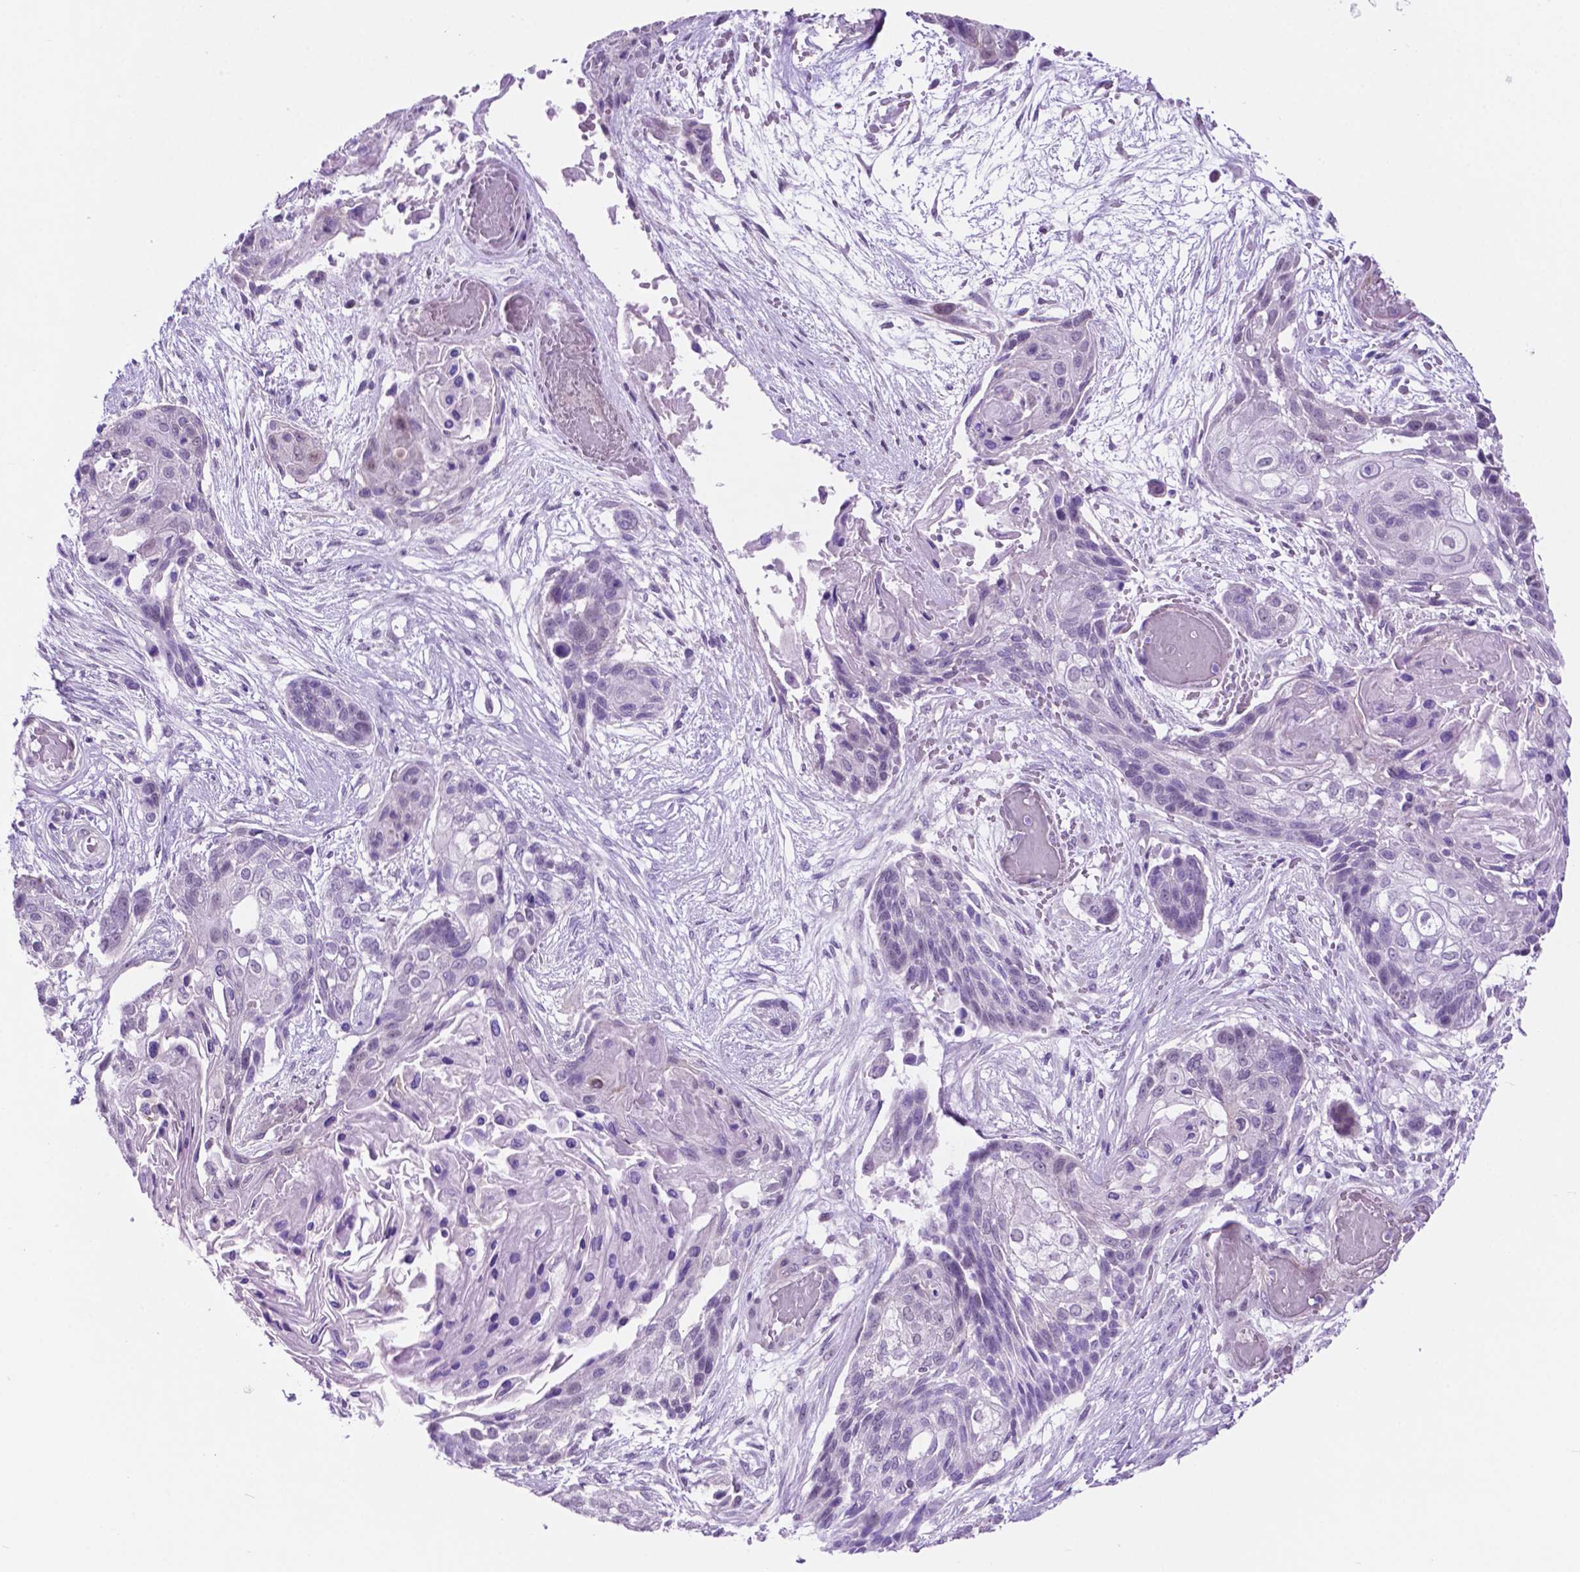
{"staining": {"intensity": "negative", "quantity": "none", "location": "none"}, "tissue": "lung cancer", "cell_type": "Tumor cells", "image_type": "cancer", "snomed": [{"axis": "morphology", "description": "Squamous cell carcinoma, NOS"}, {"axis": "topography", "description": "Lung"}], "caption": "The image demonstrates no staining of tumor cells in lung cancer (squamous cell carcinoma).", "gene": "ACY3", "patient": {"sex": "male", "age": 69}}